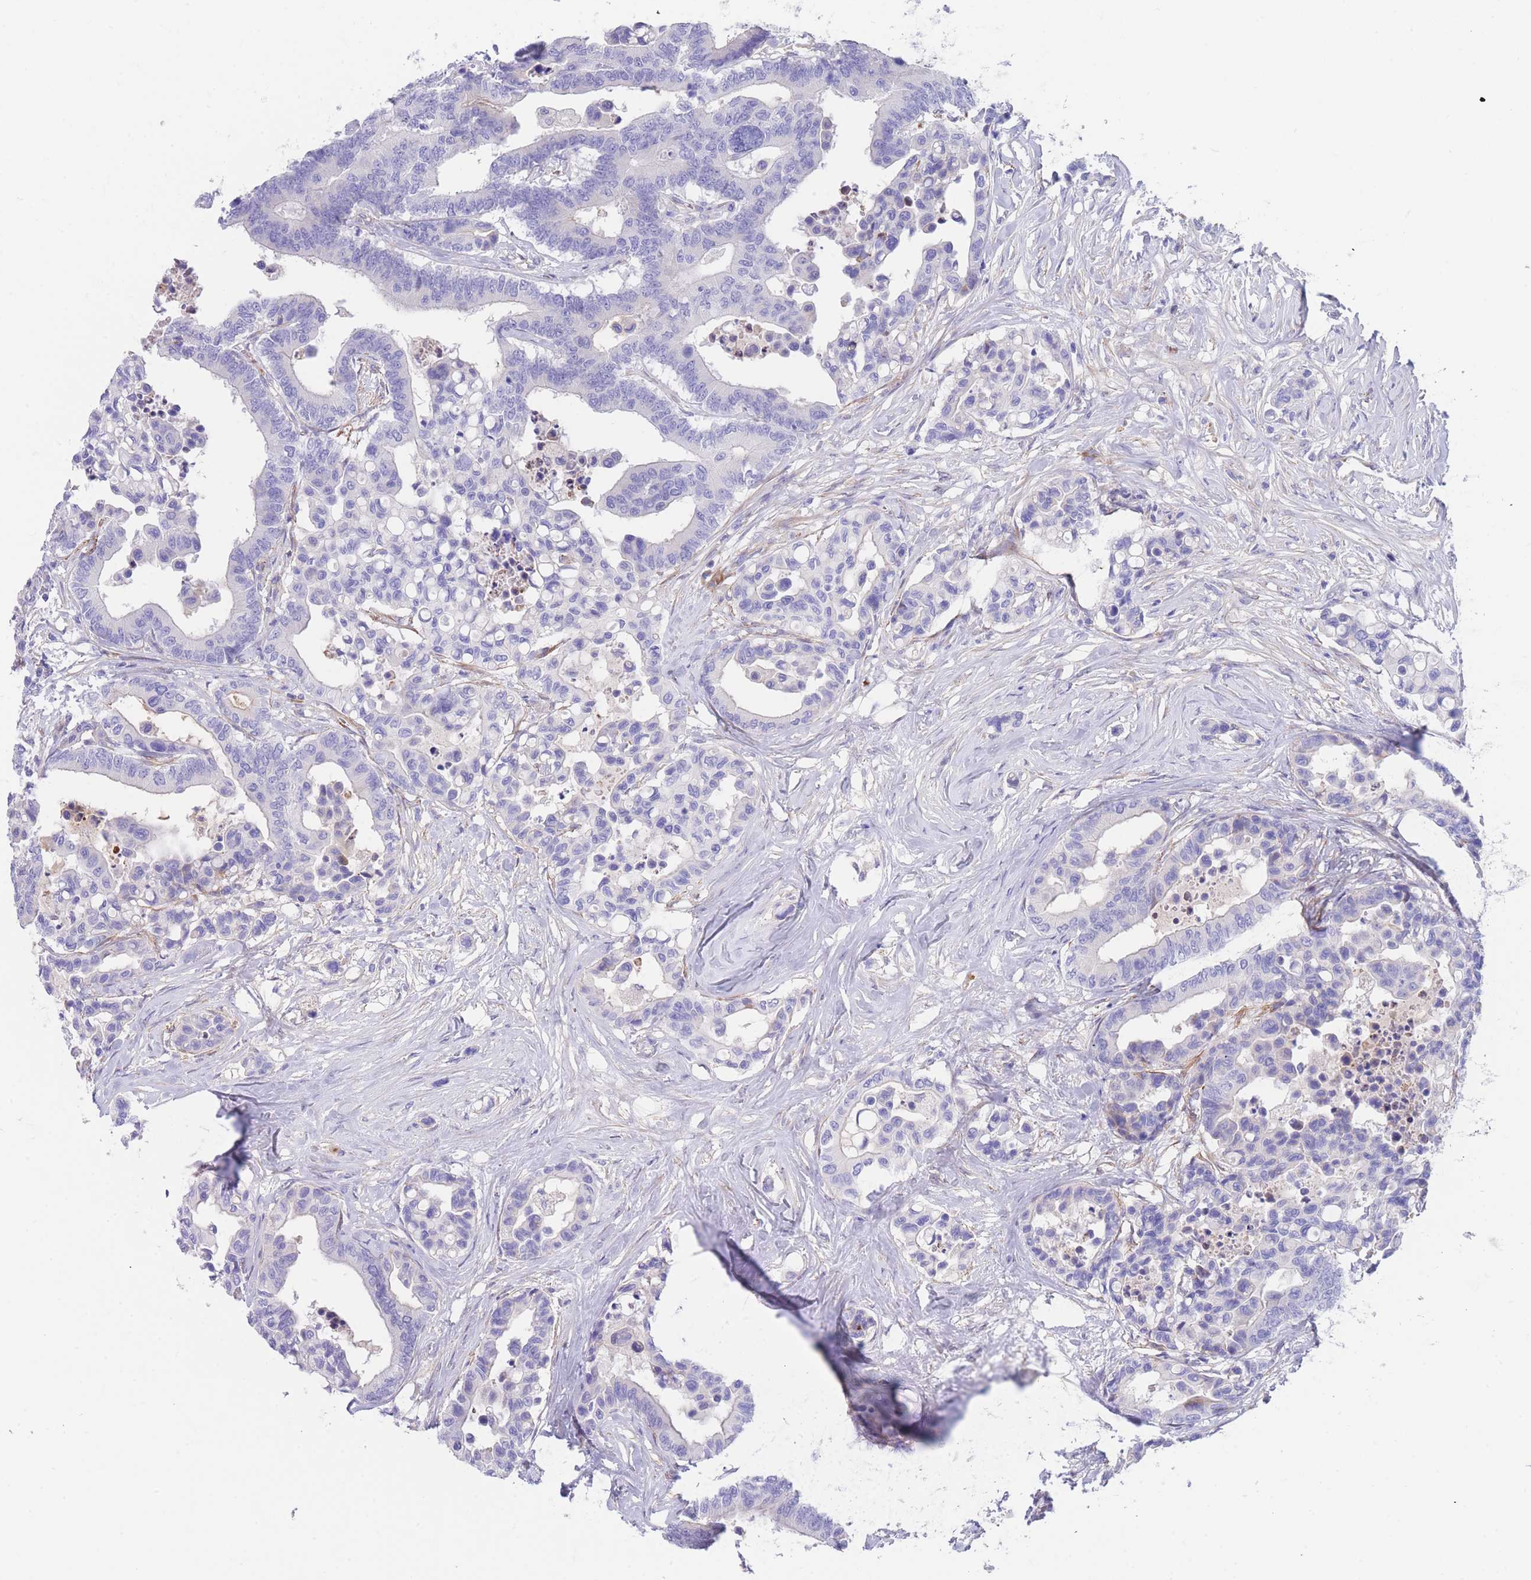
{"staining": {"intensity": "negative", "quantity": "none", "location": "none"}, "tissue": "colorectal cancer", "cell_type": "Tumor cells", "image_type": "cancer", "snomed": [{"axis": "morphology", "description": "Normal tissue, NOS"}, {"axis": "morphology", "description": "Adenocarcinoma, NOS"}, {"axis": "topography", "description": "Colon"}], "caption": "This photomicrograph is of colorectal cancer (adenocarcinoma) stained with IHC to label a protein in brown with the nuclei are counter-stained blue. There is no expression in tumor cells.", "gene": "DET1", "patient": {"sex": "male", "age": 82}}